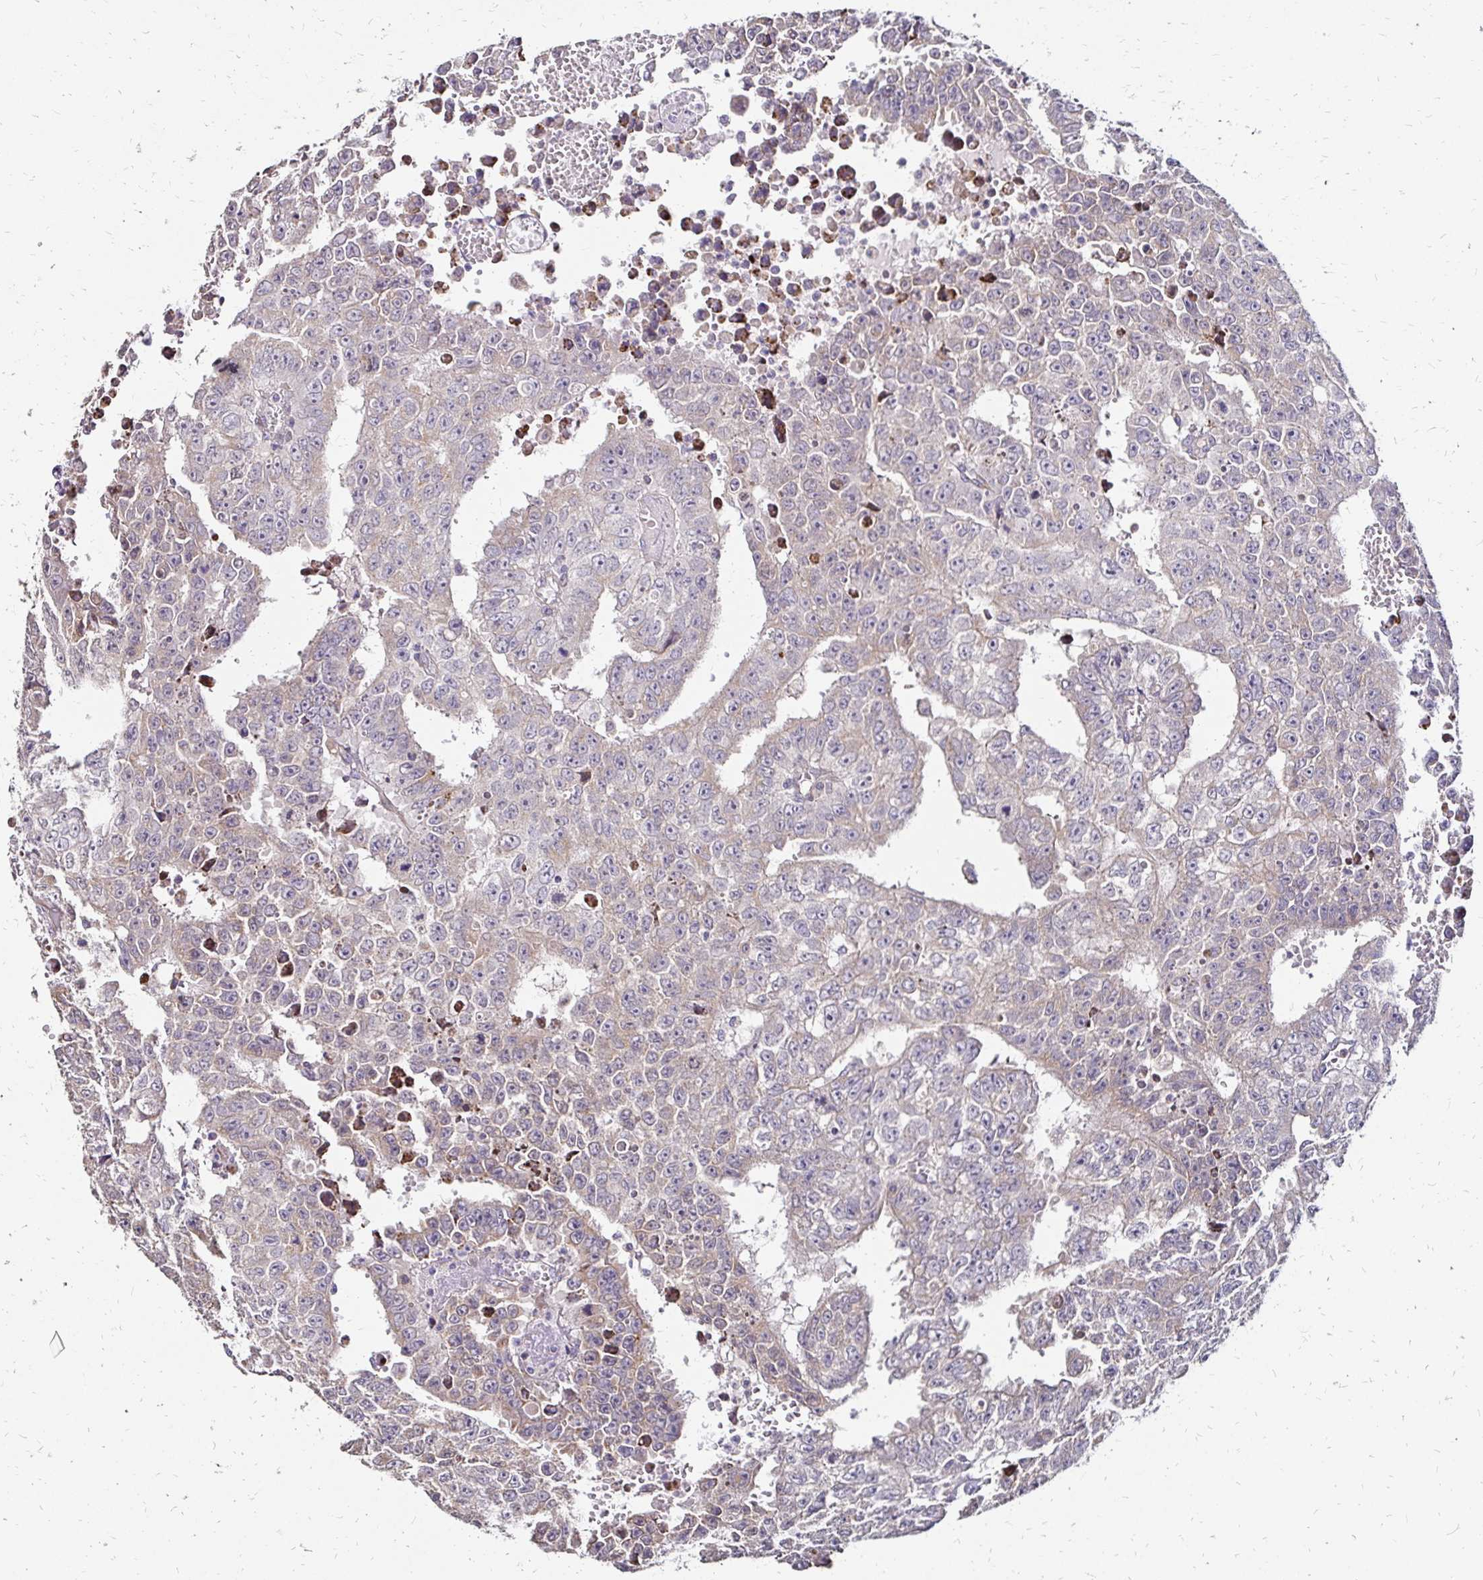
{"staining": {"intensity": "negative", "quantity": "none", "location": "none"}, "tissue": "testis cancer", "cell_type": "Tumor cells", "image_type": "cancer", "snomed": [{"axis": "morphology", "description": "Carcinoma, Embryonal, NOS"}, {"axis": "morphology", "description": "Teratoma, malignant, NOS"}, {"axis": "topography", "description": "Testis"}], "caption": "Immunohistochemical staining of human testis cancer (teratoma (malignant)) exhibits no significant expression in tumor cells.", "gene": "PRIMA1", "patient": {"sex": "male", "age": 24}}